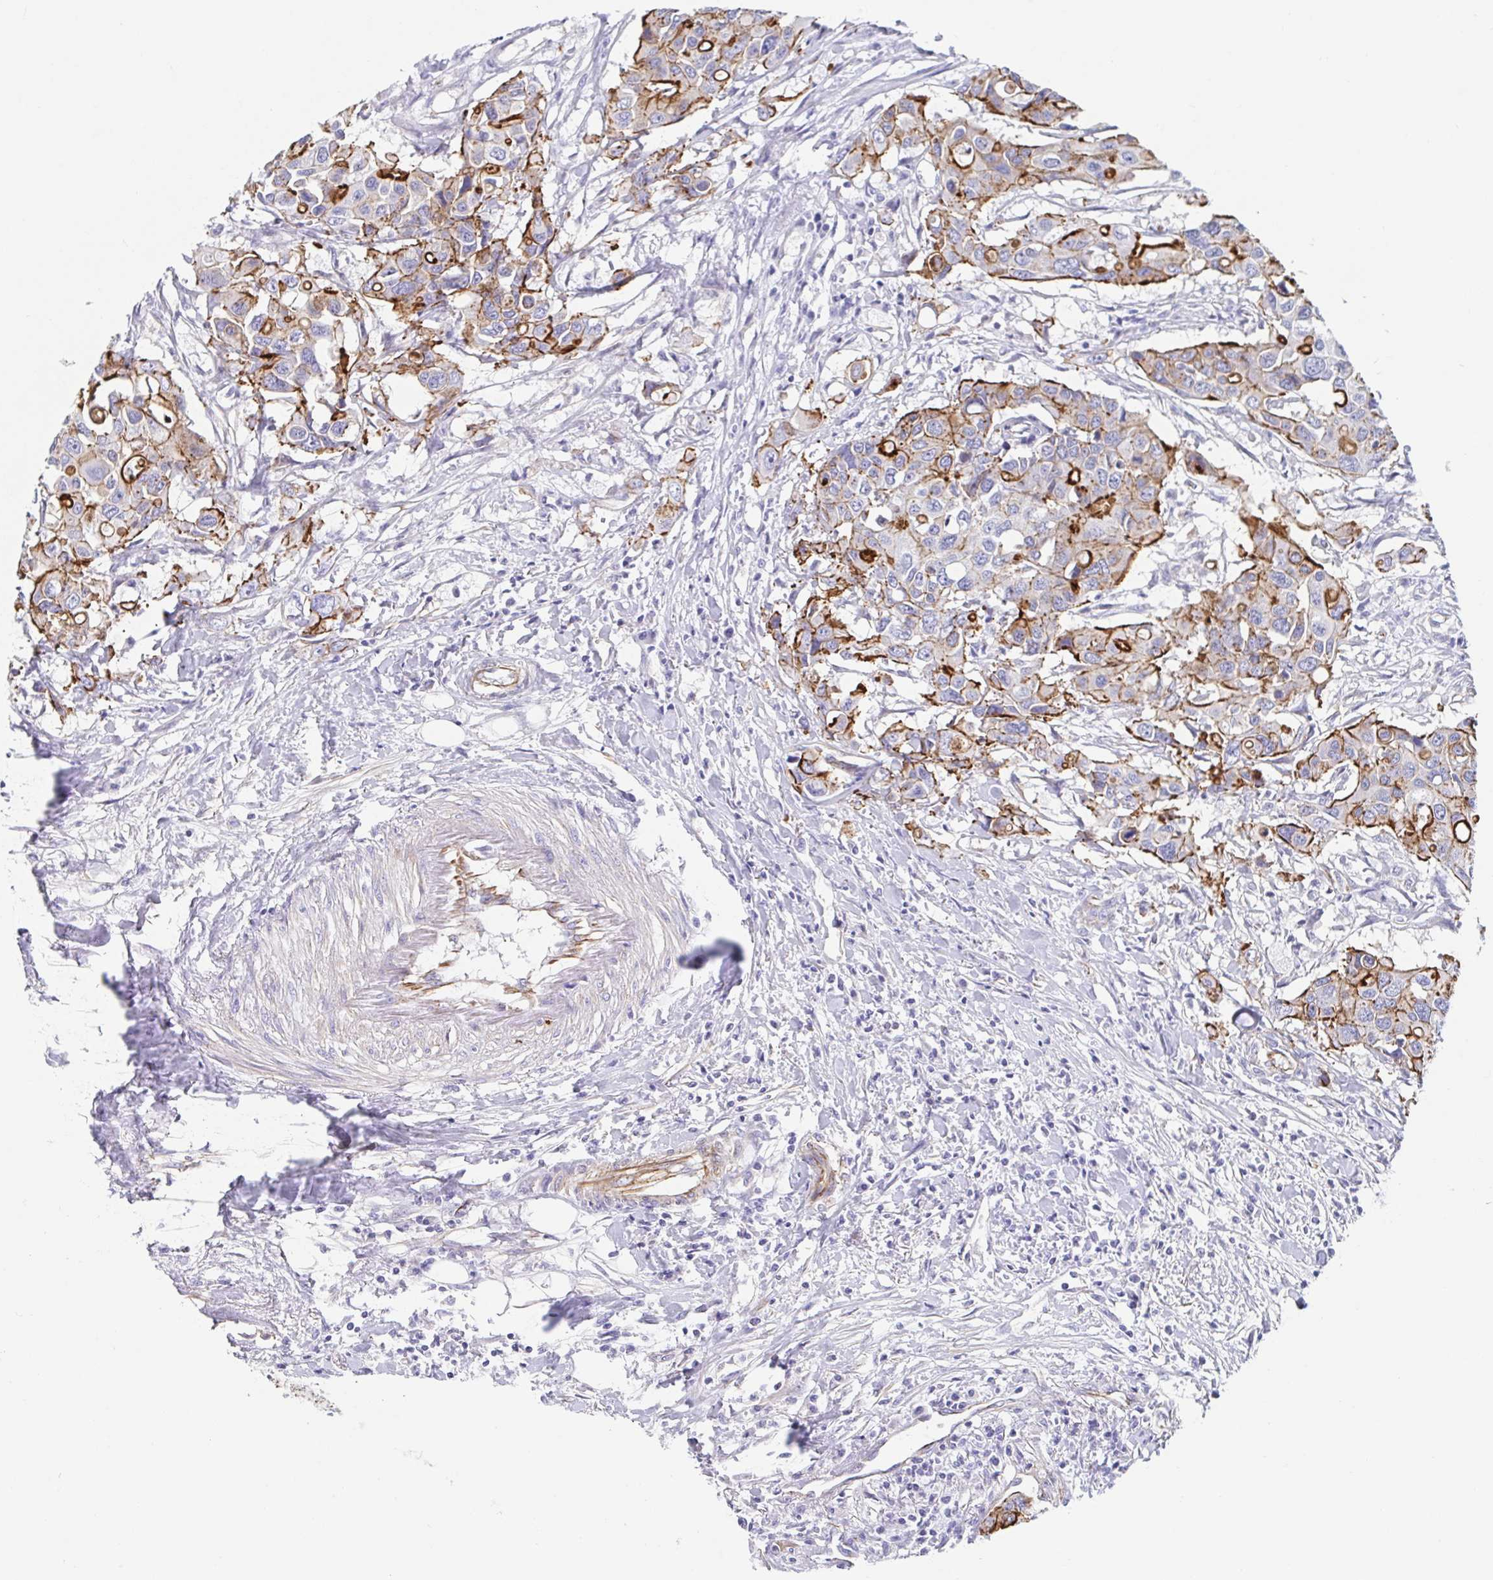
{"staining": {"intensity": "strong", "quantity": "25%-75%", "location": "cytoplasmic/membranous"}, "tissue": "colorectal cancer", "cell_type": "Tumor cells", "image_type": "cancer", "snomed": [{"axis": "morphology", "description": "Adenocarcinoma, NOS"}, {"axis": "topography", "description": "Colon"}], "caption": "This is an image of immunohistochemistry (IHC) staining of adenocarcinoma (colorectal), which shows strong positivity in the cytoplasmic/membranous of tumor cells.", "gene": "TRAM2", "patient": {"sex": "male", "age": 77}}